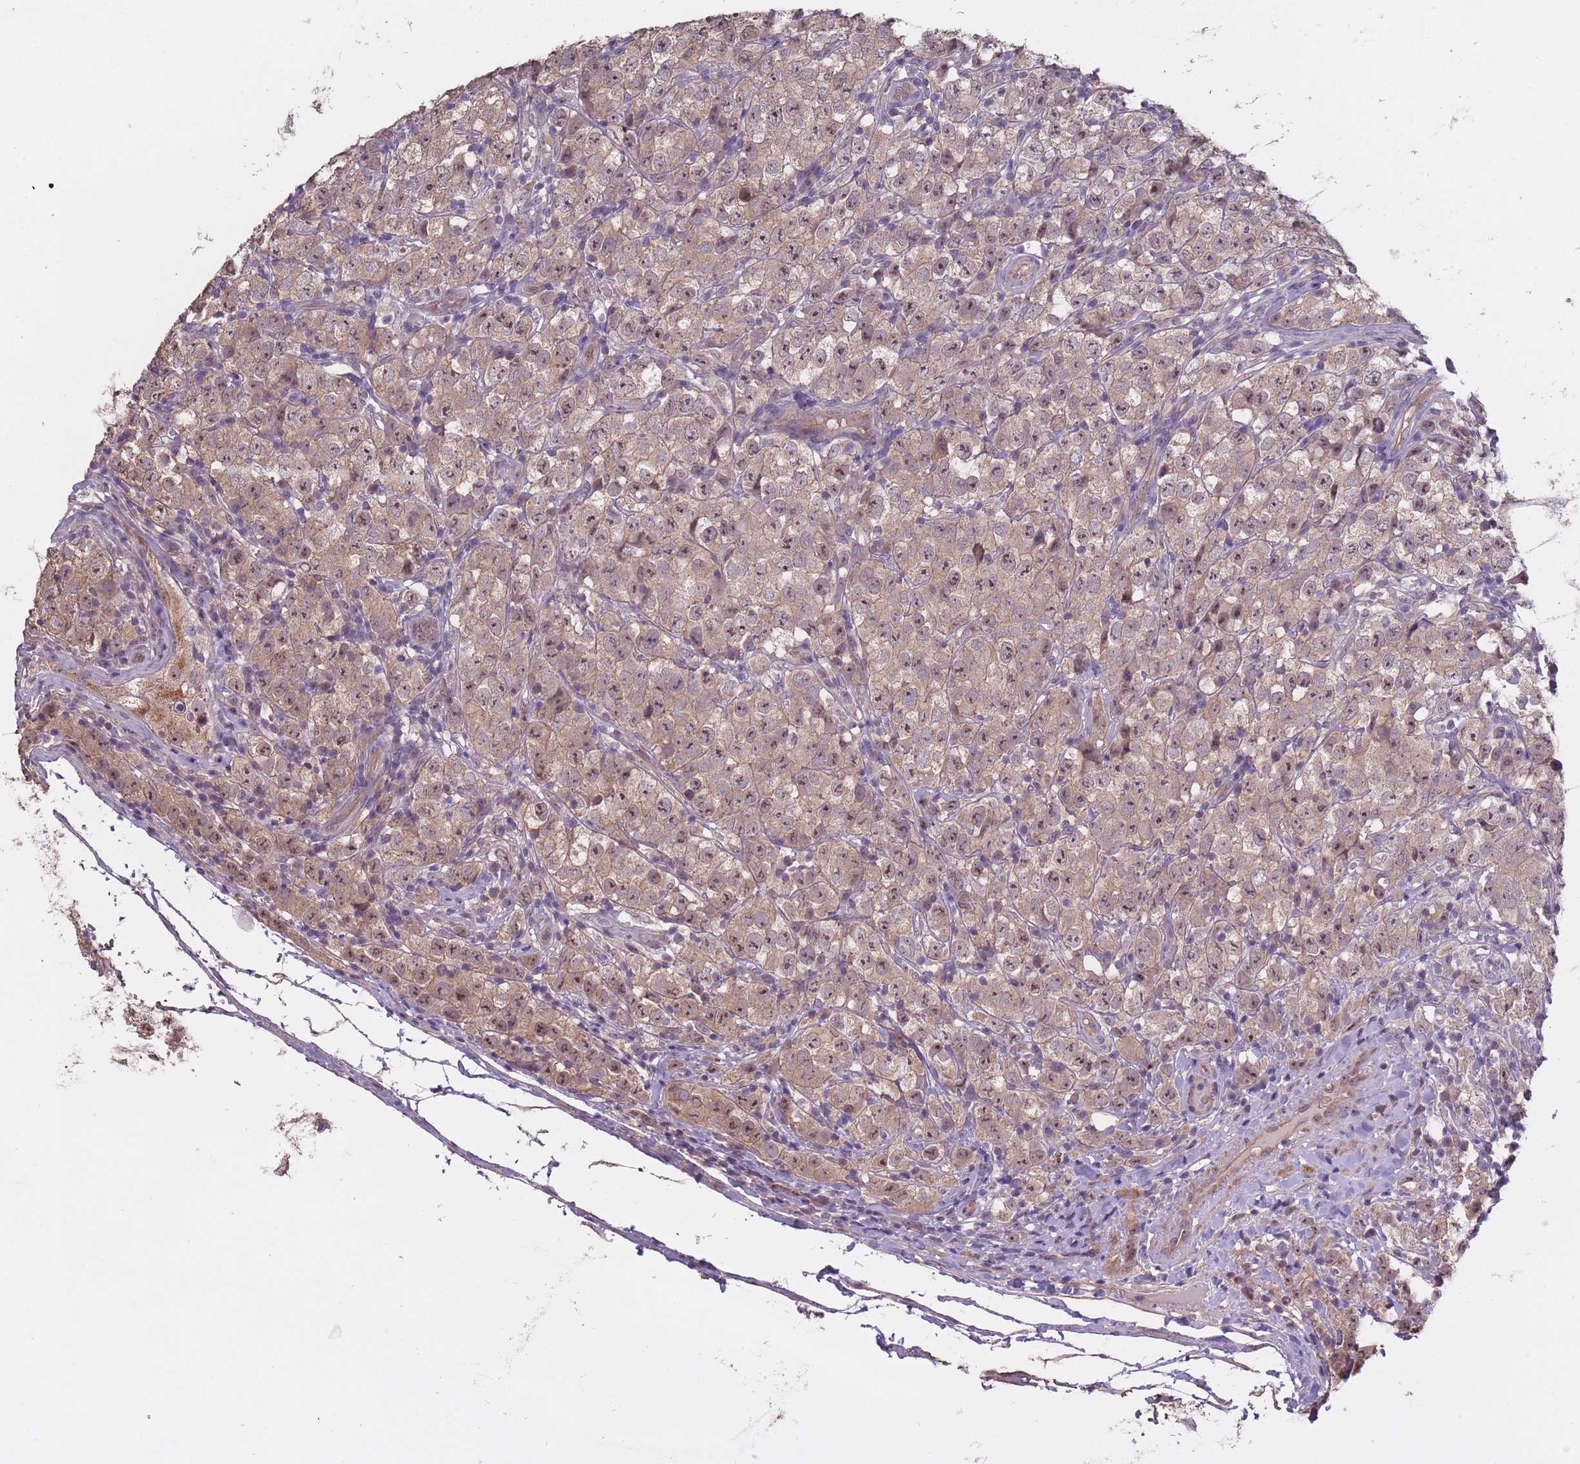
{"staining": {"intensity": "moderate", "quantity": ">75%", "location": "cytoplasmic/membranous,nuclear"}, "tissue": "testis cancer", "cell_type": "Tumor cells", "image_type": "cancer", "snomed": [{"axis": "morphology", "description": "Seminoma, NOS"}, {"axis": "morphology", "description": "Carcinoma, Embryonal, NOS"}, {"axis": "topography", "description": "Testis"}], "caption": "Brown immunohistochemical staining in embryonal carcinoma (testis) exhibits moderate cytoplasmic/membranous and nuclear expression in approximately >75% of tumor cells.", "gene": "KIAA1755", "patient": {"sex": "male", "age": 41}}